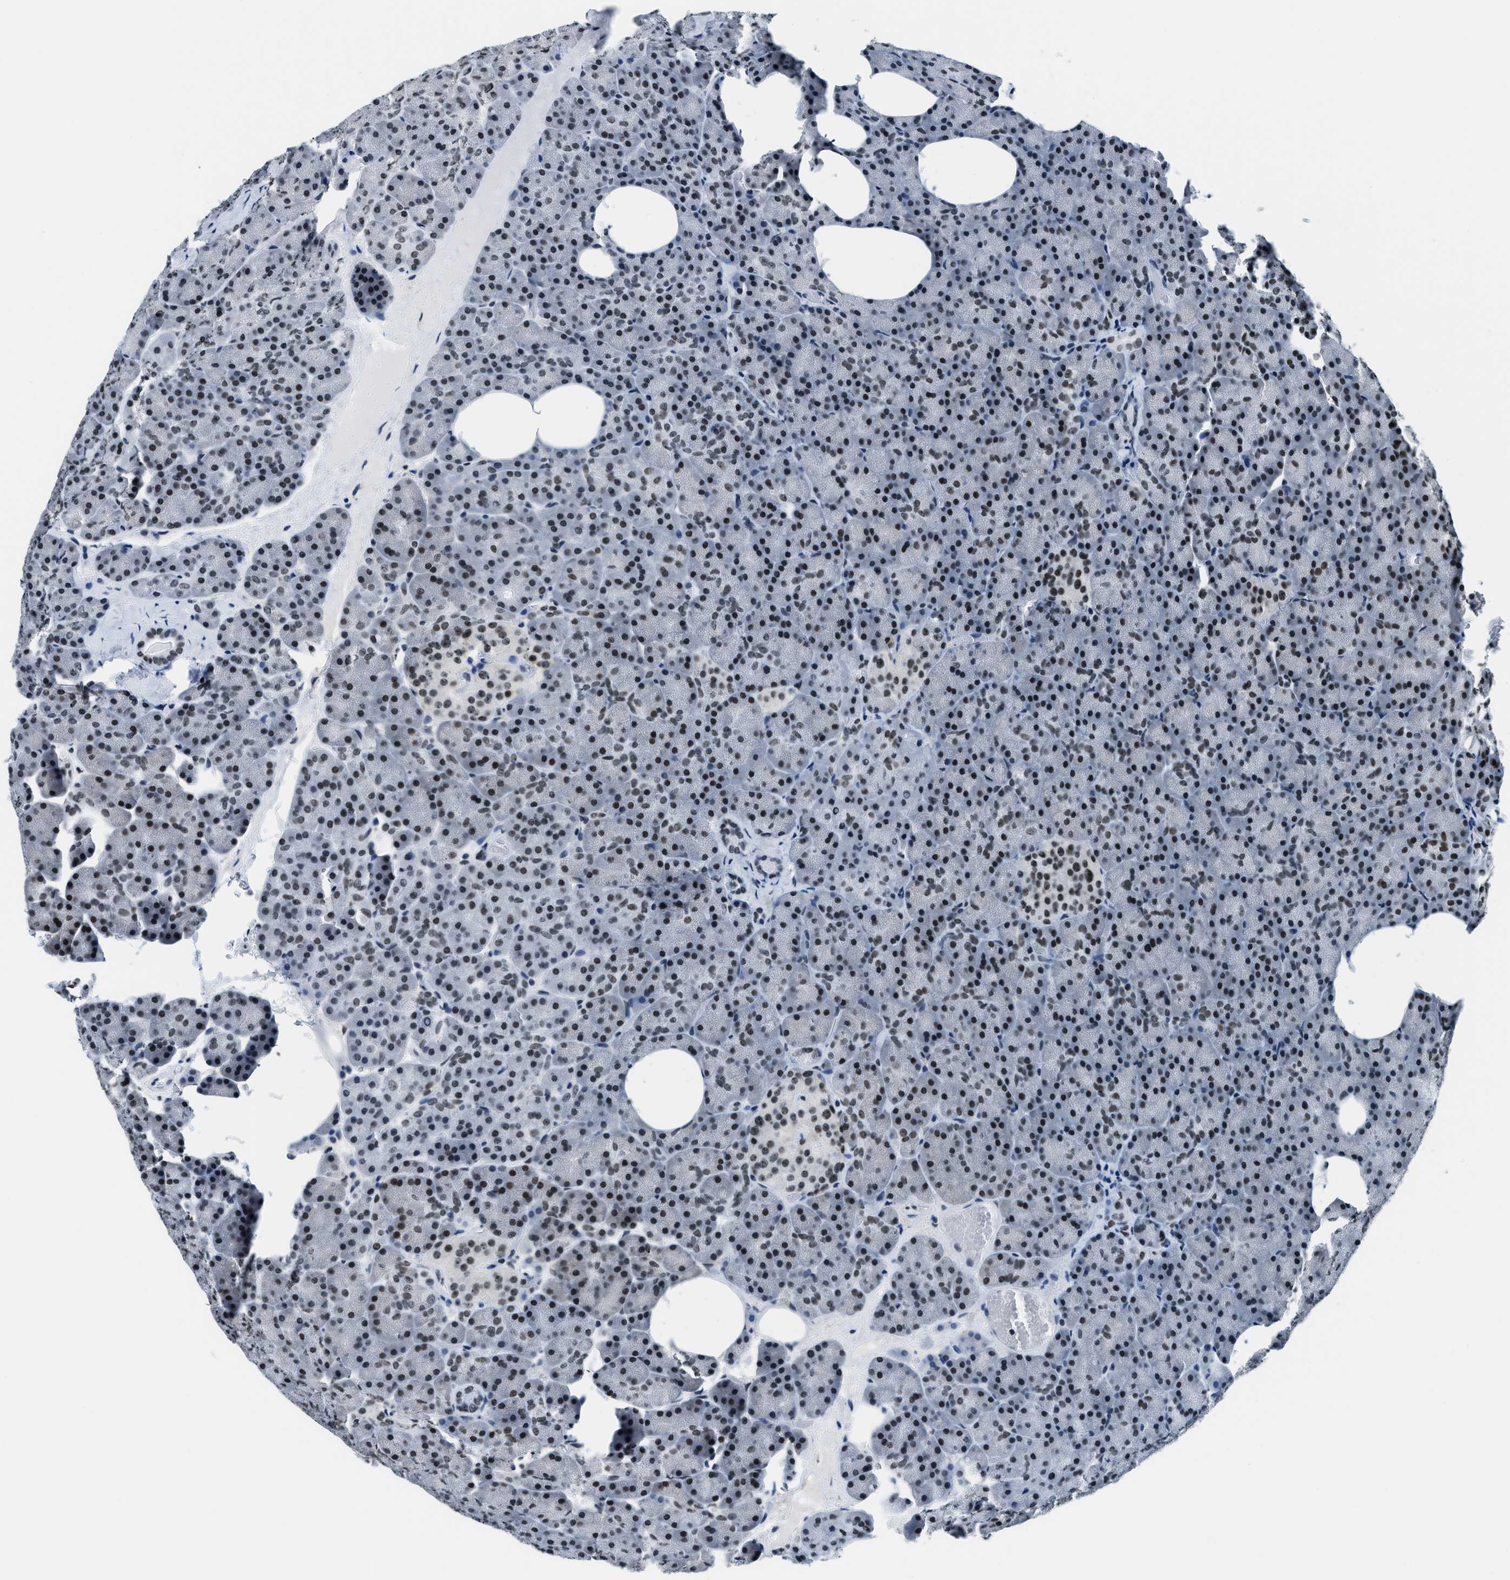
{"staining": {"intensity": "moderate", "quantity": ">75%", "location": "nuclear"}, "tissue": "pancreas", "cell_type": "Exocrine glandular cells", "image_type": "normal", "snomed": [{"axis": "morphology", "description": "Normal tissue, NOS"}, {"axis": "morphology", "description": "Carcinoid, malignant, NOS"}, {"axis": "topography", "description": "Pancreas"}], "caption": "Immunohistochemical staining of unremarkable pancreas demonstrates >75% levels of moderate nuclear protein expression in approximately >75% of exocrine glandular cells.", "gene": "TOP1", "patient": {"sex": "female", "age": 35}}